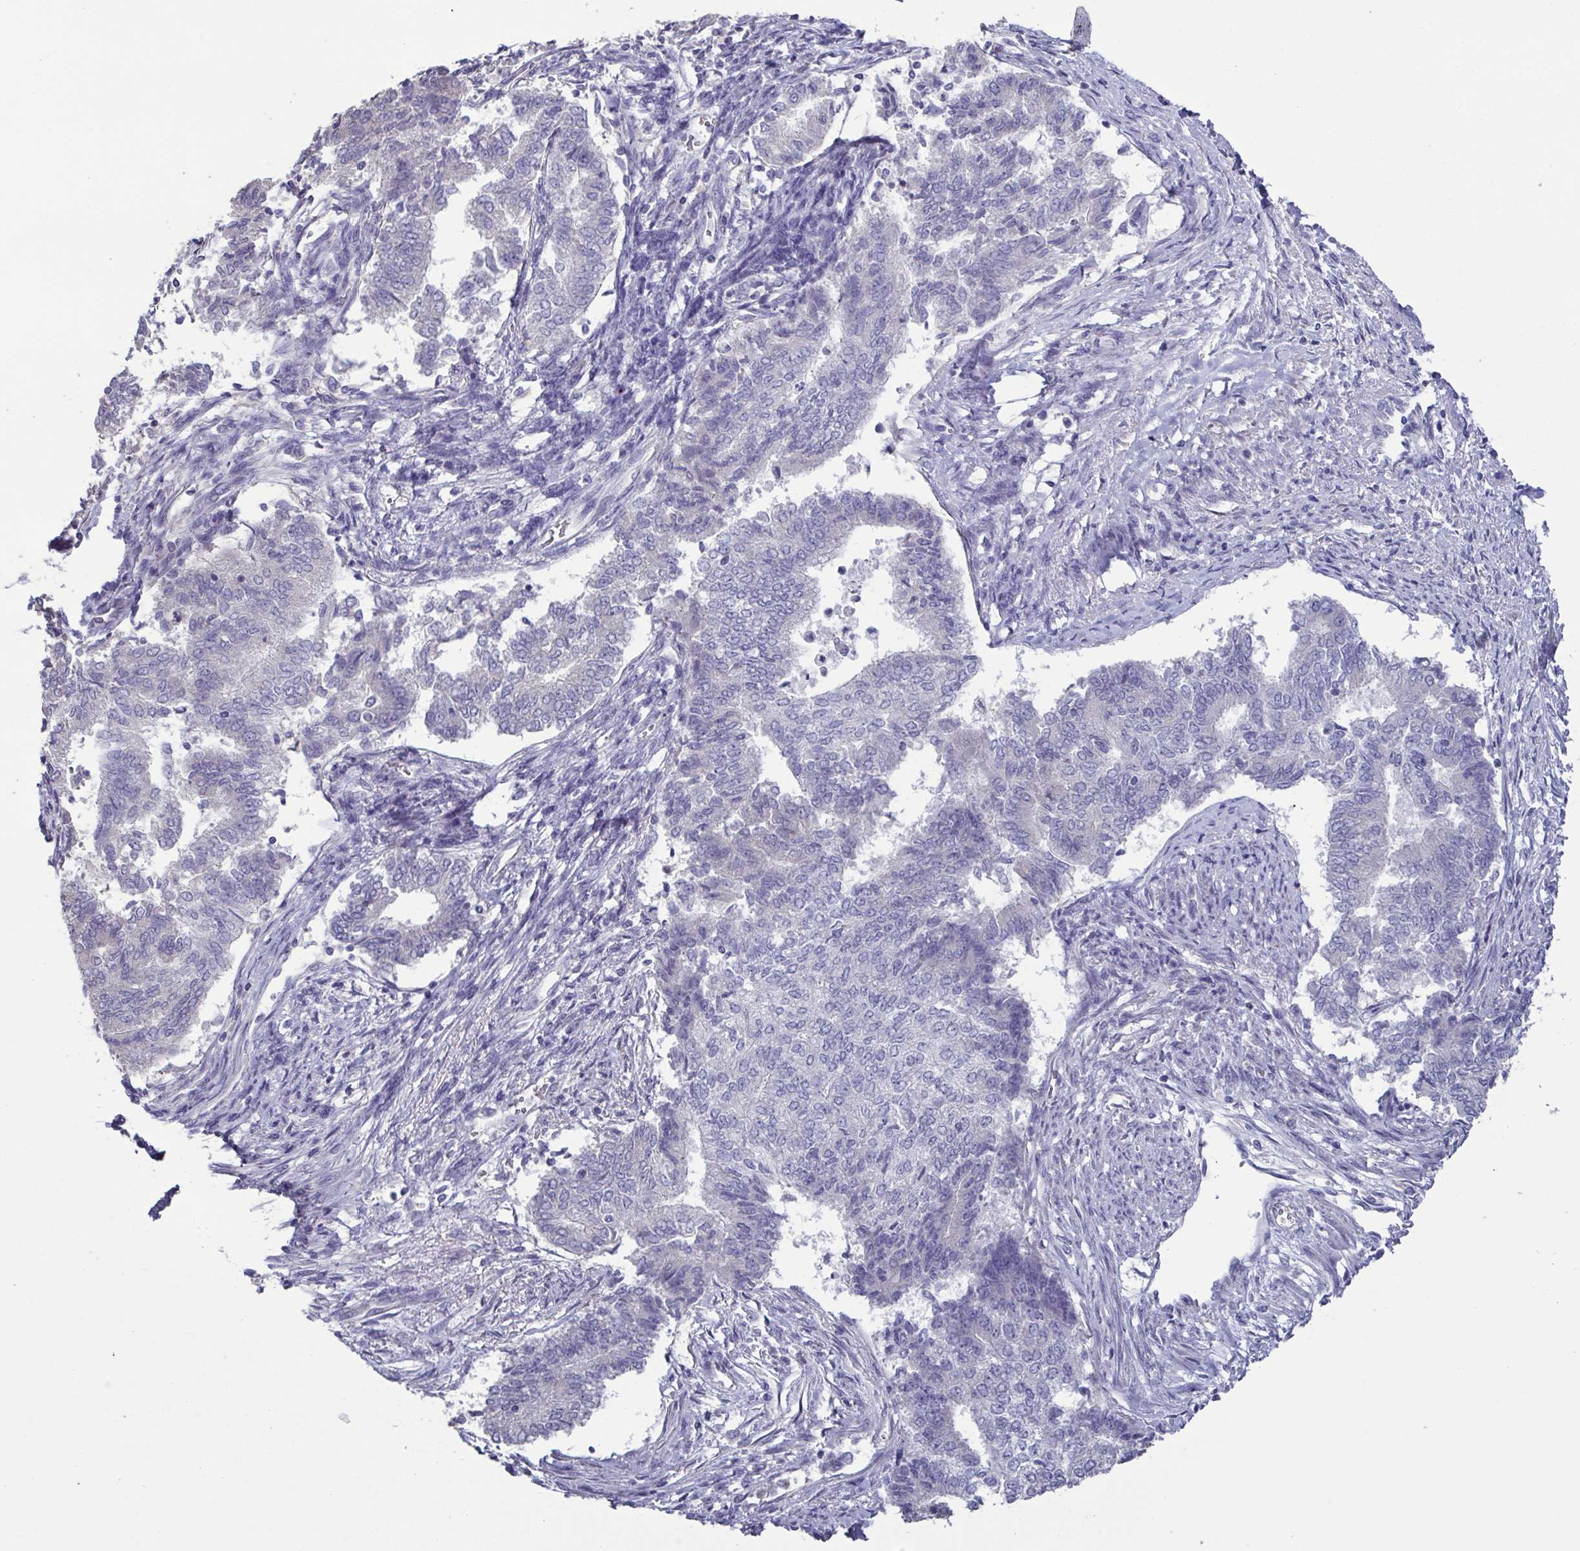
{"staining": {"intensity": "negative", "quantity": "none", "location": "none"}, "tissue": "endometrial cancer", "cell_type": "Tumor cells", "image_type": "cancer", "snomed": [{"axis": "morphology", "description": "Adenocarcinoma, NOS"}, {"axis": "topography", "description": "Endometrium"}], "caption": "IHC image of endometrial cancer (adenocarcinoma) stained for a protein (brown), which reveals no expression in tumor cells.", "gene": "GLDC", "patient": {"sex": "female", "age": 65}}